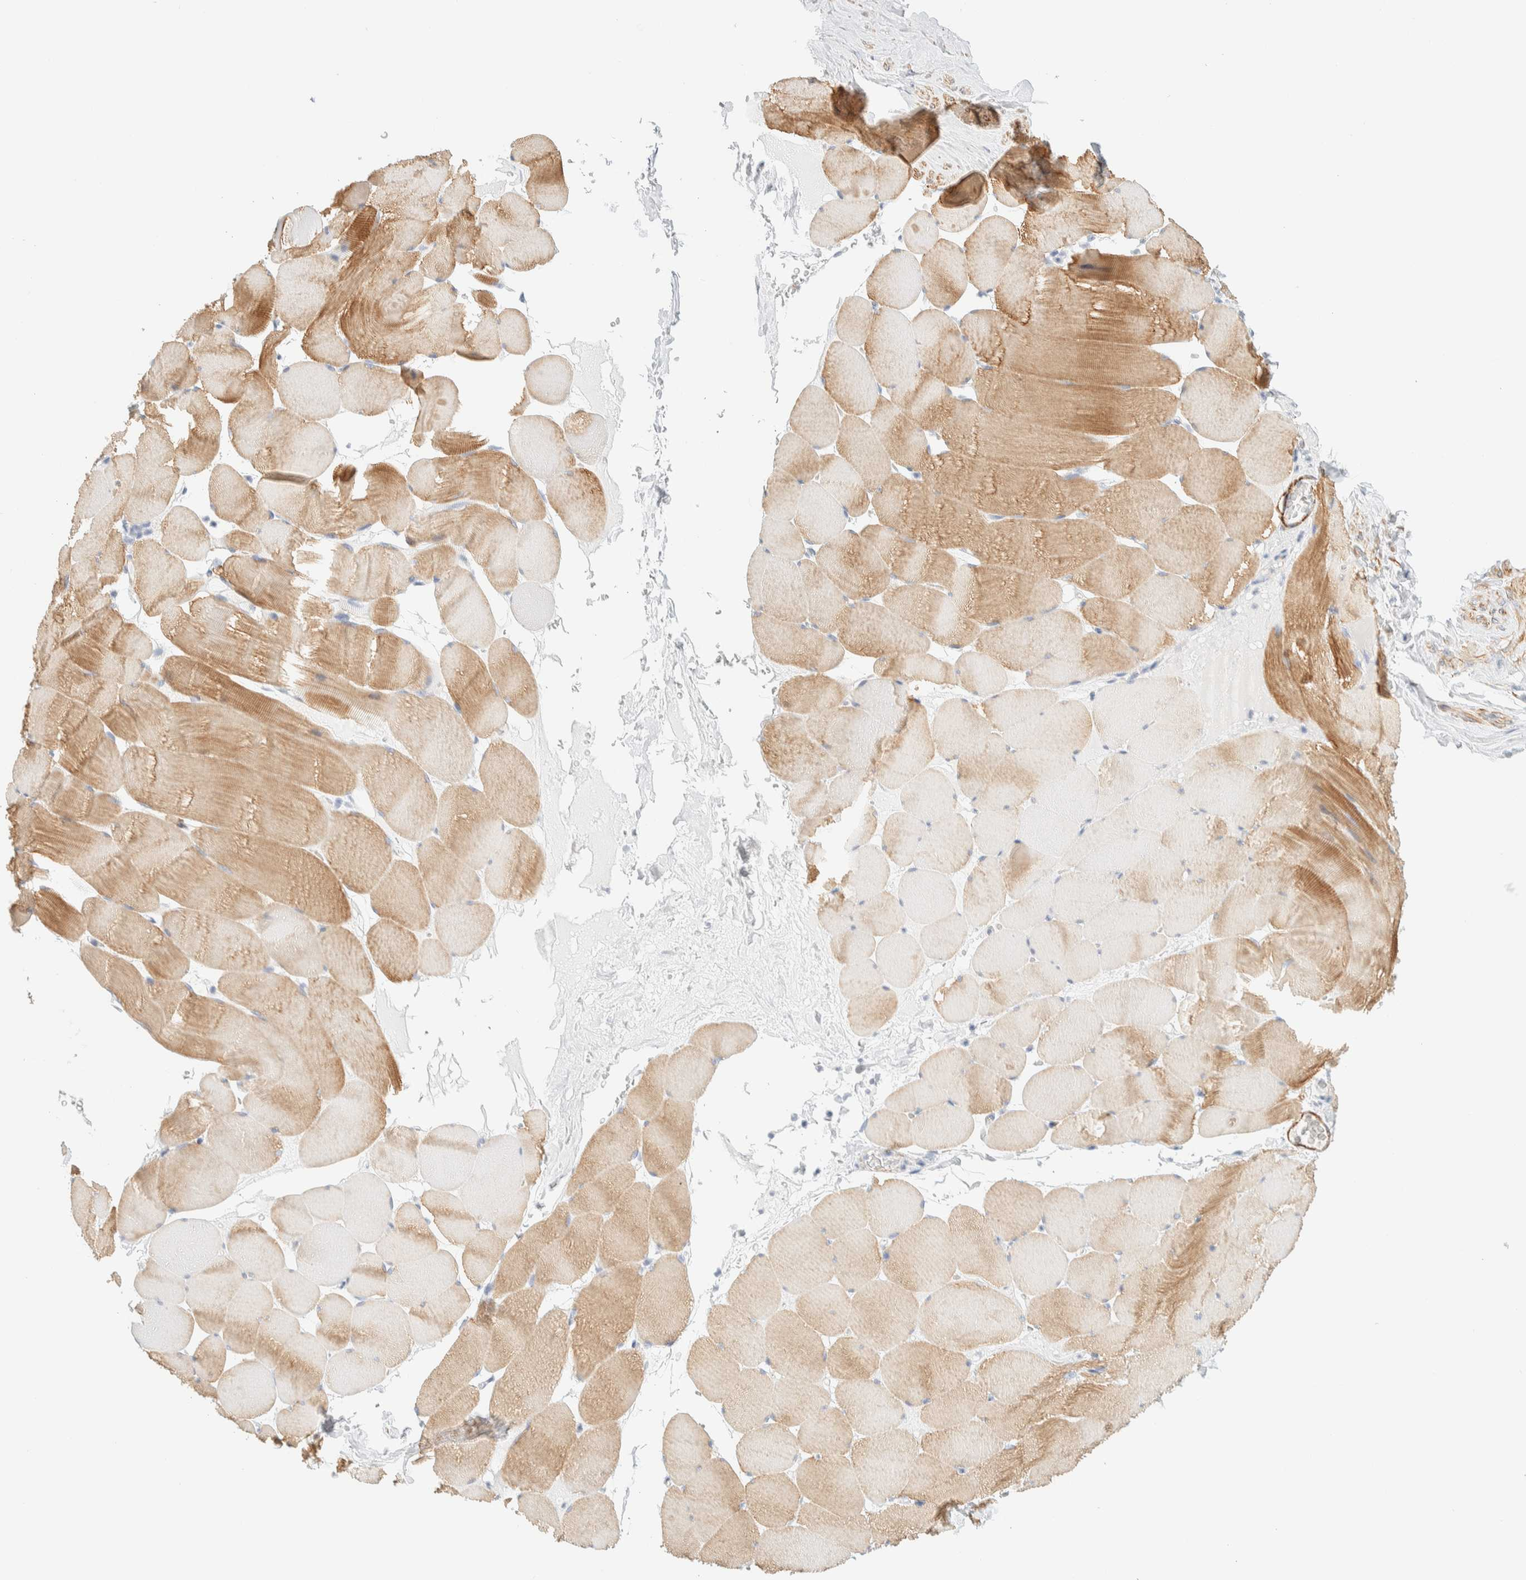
{"staining": {"intensity": "moderate", "quantity": ">75%", "location": "cytoplasmic/membranous"}, "tissue": "skeletal muscle", "cell_type": "Myocytes", "image_type": "normal", "snomed": [{"axis": "morphology", "description": "Normal tissue, NOS"}, {"axis": "topography", "description": "Skeletal muscle"}], "caption": "IHC of benign skeletal muscle exhibits medium levels of moderate cytoplasmic/membranous staining in approximately >75% of myocytes. The staining is performed using DAB brown chromogen to label protein expression. The nuclei are counter-stained blue using hematoxylin.", "gene": "AFMID", "patient": {"sex": "male", "age": 62}}